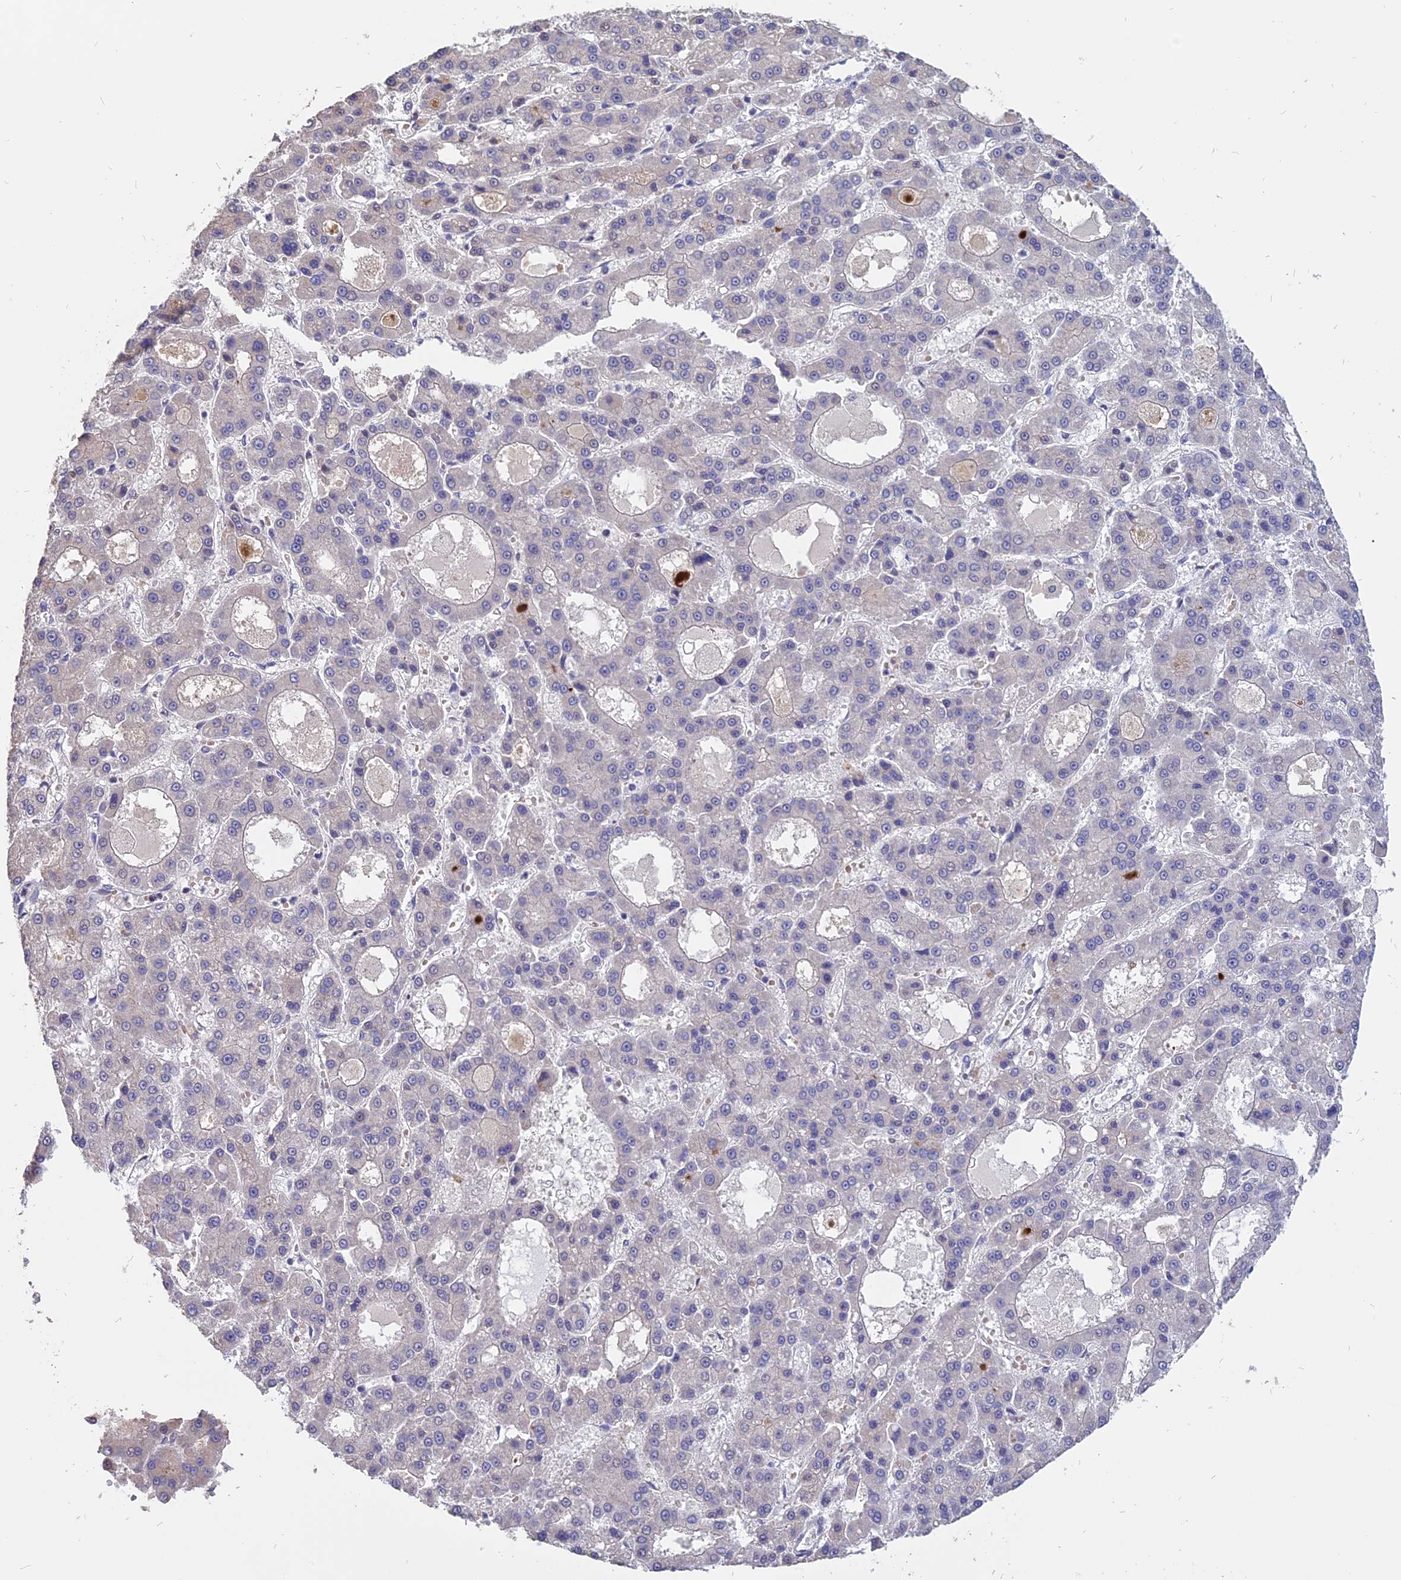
{"staining": {"intensity": "negative", "quantity": "none", "location": "none"}, "tissue": "liver cancer", "cell_type": "Tumor cells", "image_type": "cancer", "snomed": [{"axis": "morphology", "description": "Carcinoma, Hepatocellular, NOS"}, {"axis": "topography", "description": "Liver"}], "caption": "This photomicrograph is of liver cancer (hepatocellular carcinoma) stained with immunohistochemistry to label a protein in brown with the nuclei are counter-stained blue. There is no positivity in tumor cells.", "gene": "TMEM263", "patient": {"sex": "male", "age": 70}}